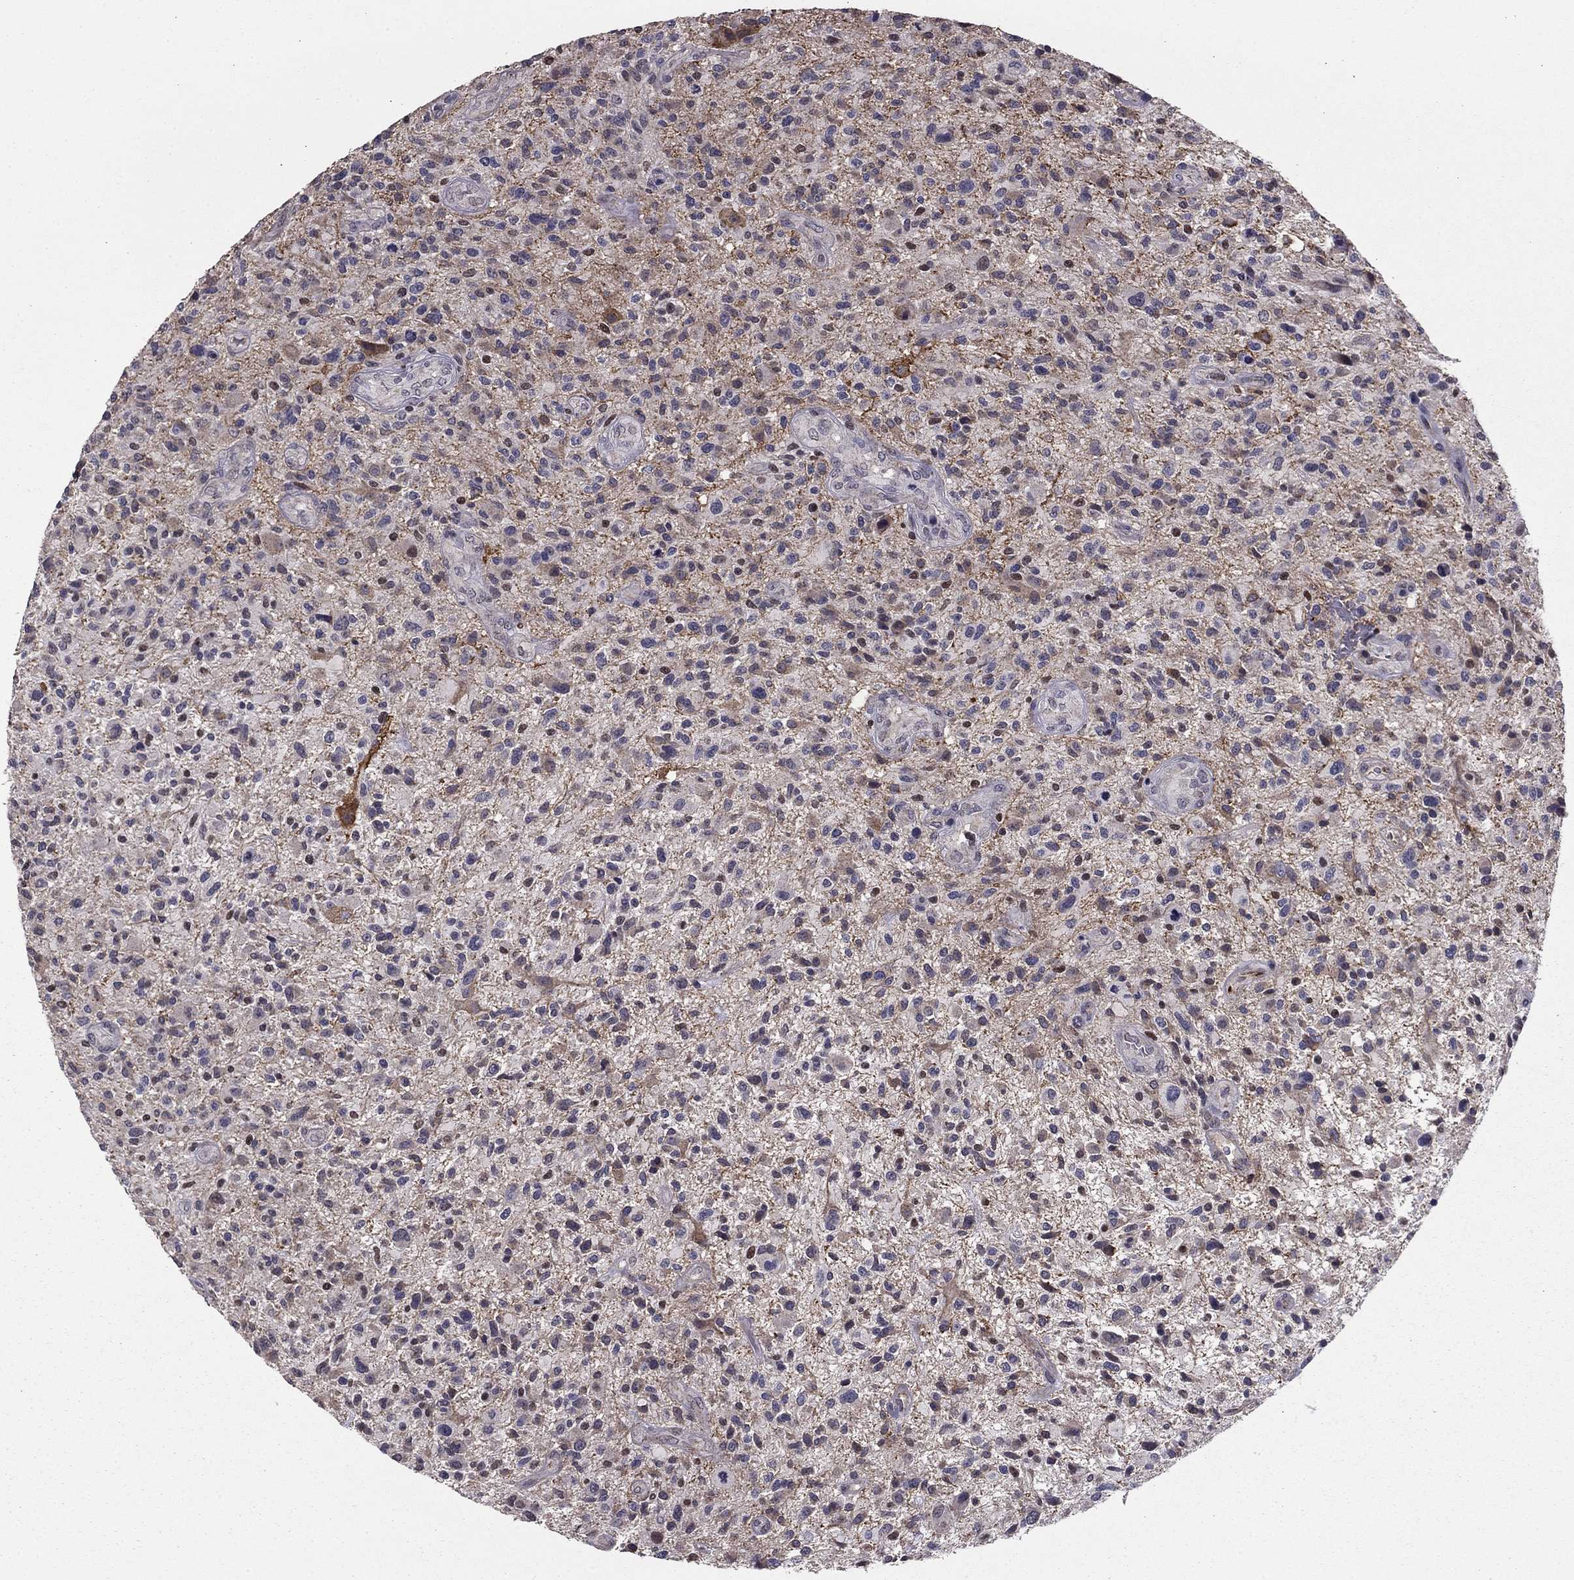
{"staining": {"intensity": "negative", "quantity": "none", "location": "none"}, "tissue": "glioma", "cell_type": "Tumor cells", "image_type": "cancer", "snomed": [{"axis": "morphology", "description": "Glioma, malignant, High grade"}, {"axis": "topography", "description": "Brain"}], "caption": "The IHC histopathology image has no significant staining in tumor cells of malignant high-grade glioma tissue. Brightfield microscopy of immunohistochemistry stained with DAB (brown) and hematoxylin (blue), captured at high magnification.", "gene": "HCN1", "patient": {"sex": "male", "age": 47}}